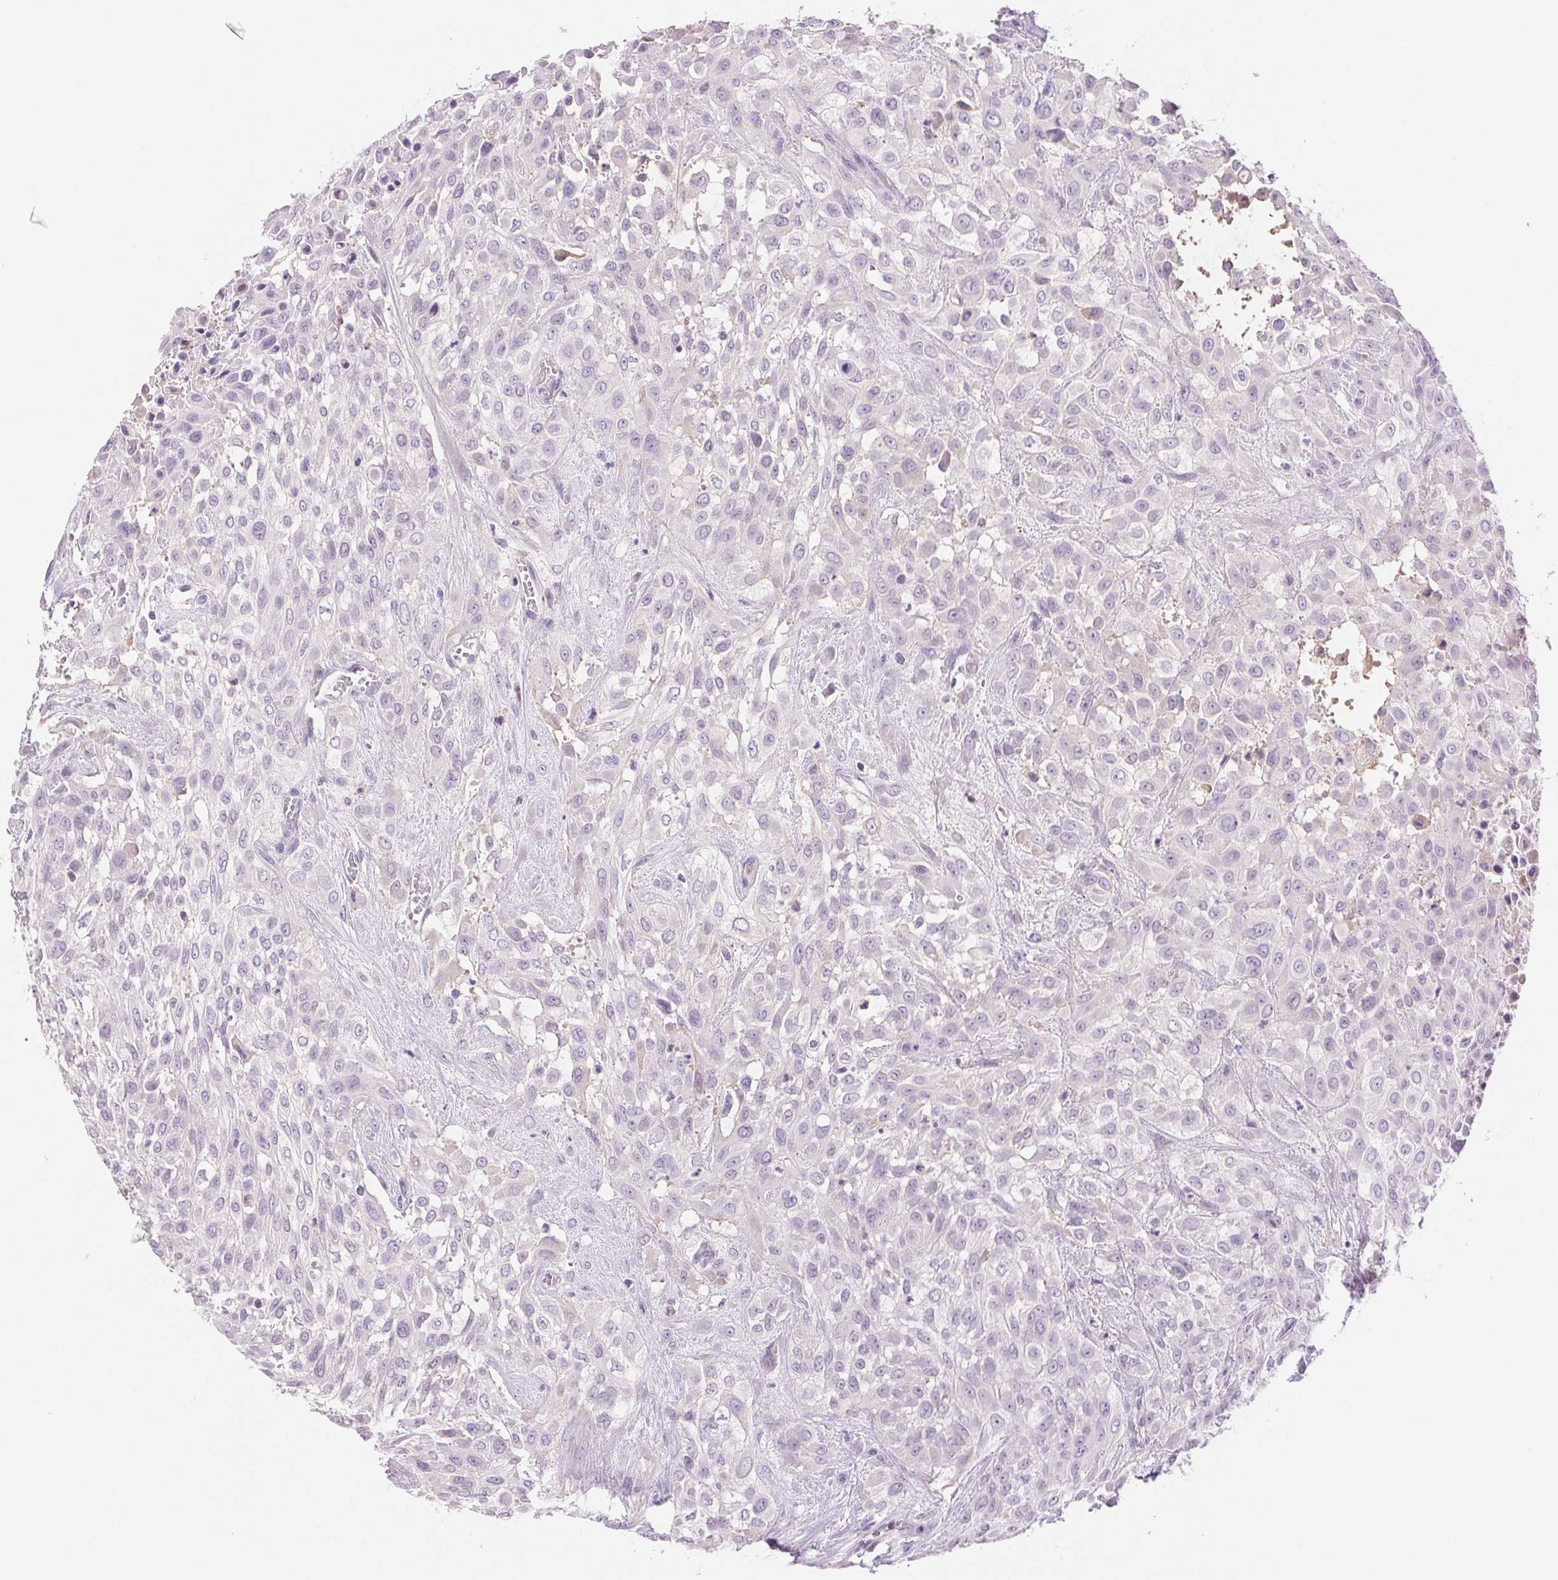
{"staining": {"intensity": "negative", "quantity": "none", "location": "none"}, "tissue": "urothelial cancer", "cell_type": "Tumor cells", "image_type": "cancer", "snomed": [{"axis": "morphology", "description": "Urothelial carcinoma, High grade"}, {"axis": "topography", "description": "Urinary bladder"}], "caption": "The IHC image has no significant positivity in tumor cells of urothelial cancer tissue.", "gene": "IFIT1B", "patient": {"sex": "male", "age": 57}}